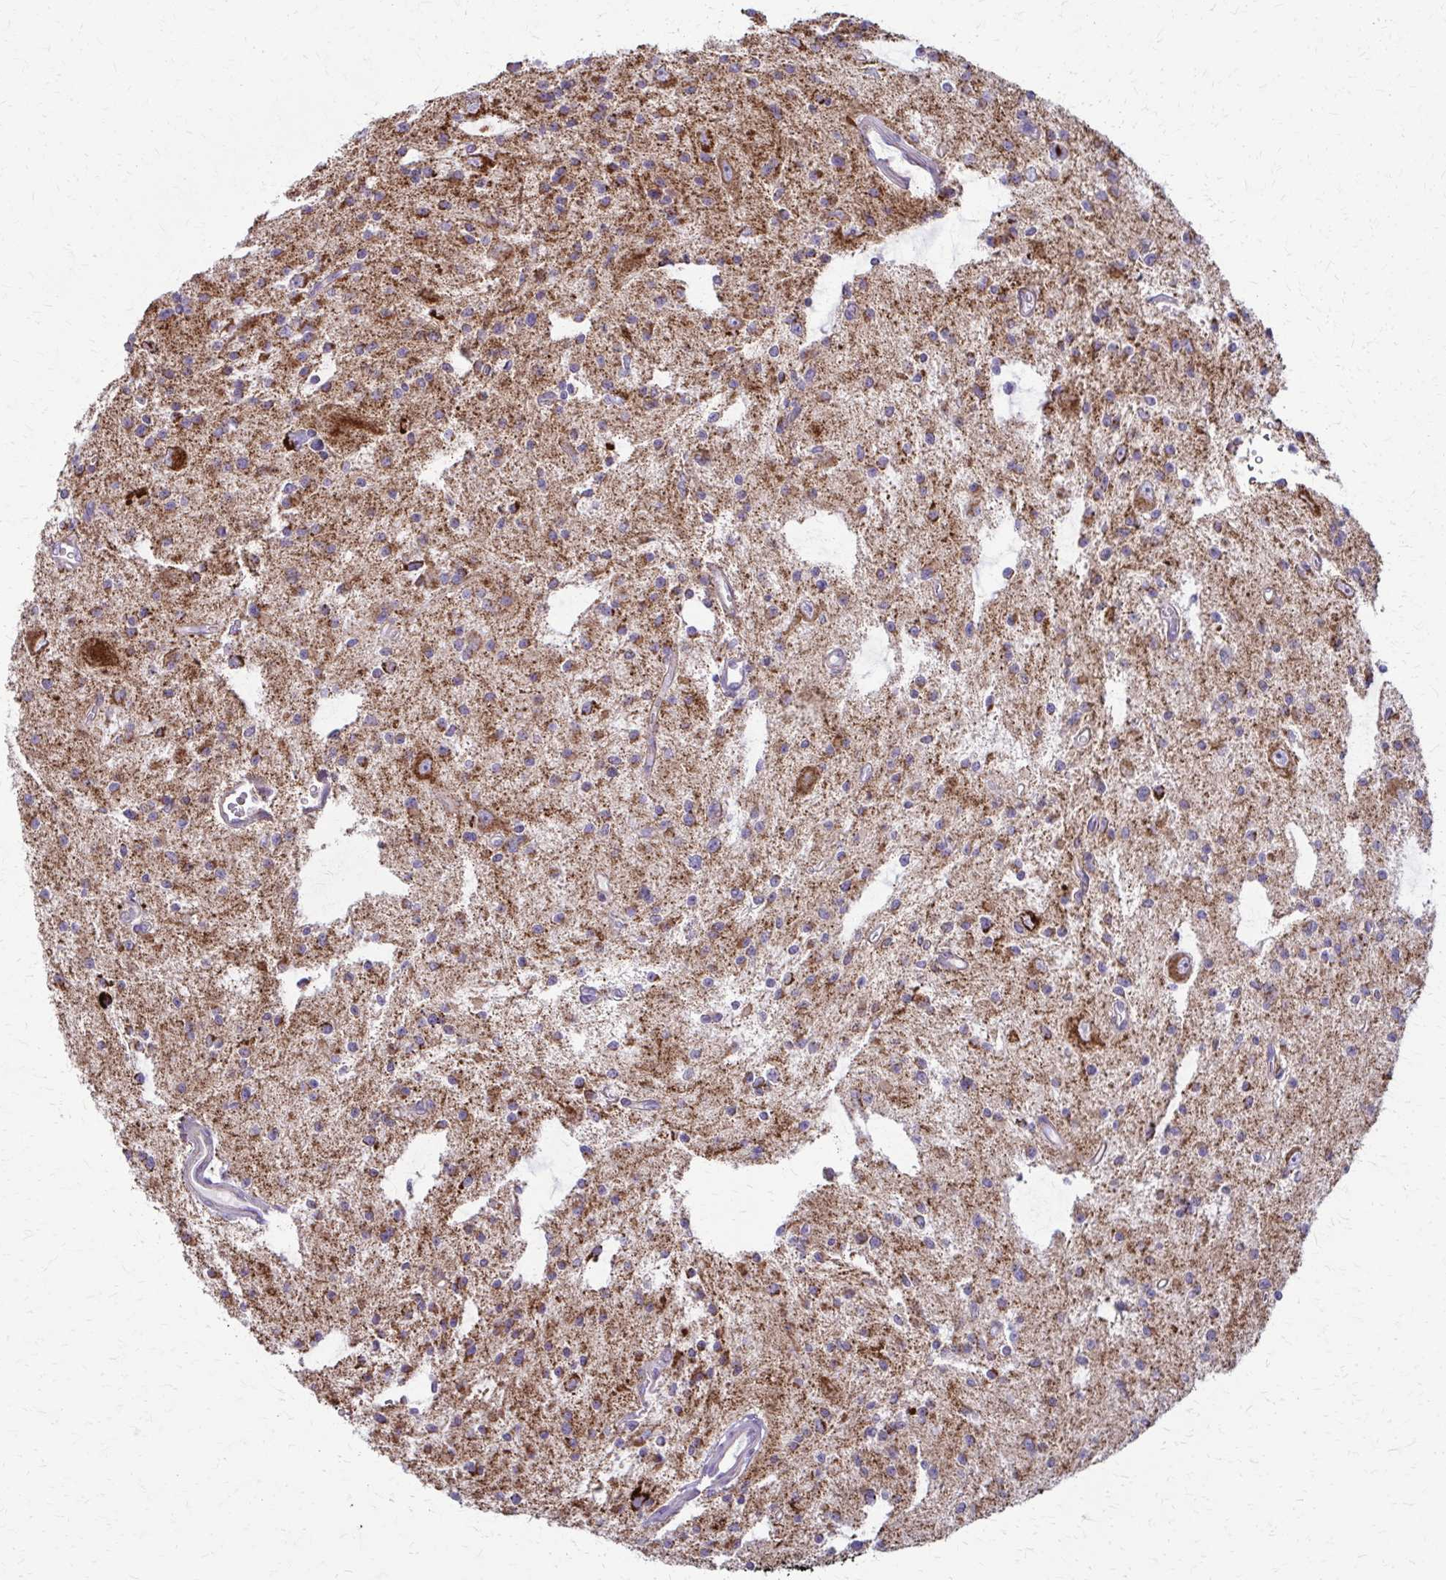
{"staining": {"intensity": "strong", "quantity": ">75%", "location": "cytoplasmic/membranous"}, "tissue": "glioma", "cell_type": "Tumor cells", "image_type": "cancer", "snomed": [{"axis": "morphology", "description": "Glioma, malignant, Low grade"}, {"axis": "topography", "description": "Brain"}], "caption": "The immunohistochemical stain shows strong cytoplasmic/membranous expression in tumor cells of glioma tissue.", "gene": "TVP23A", "patient": {"sex": "male", "age": 43}}